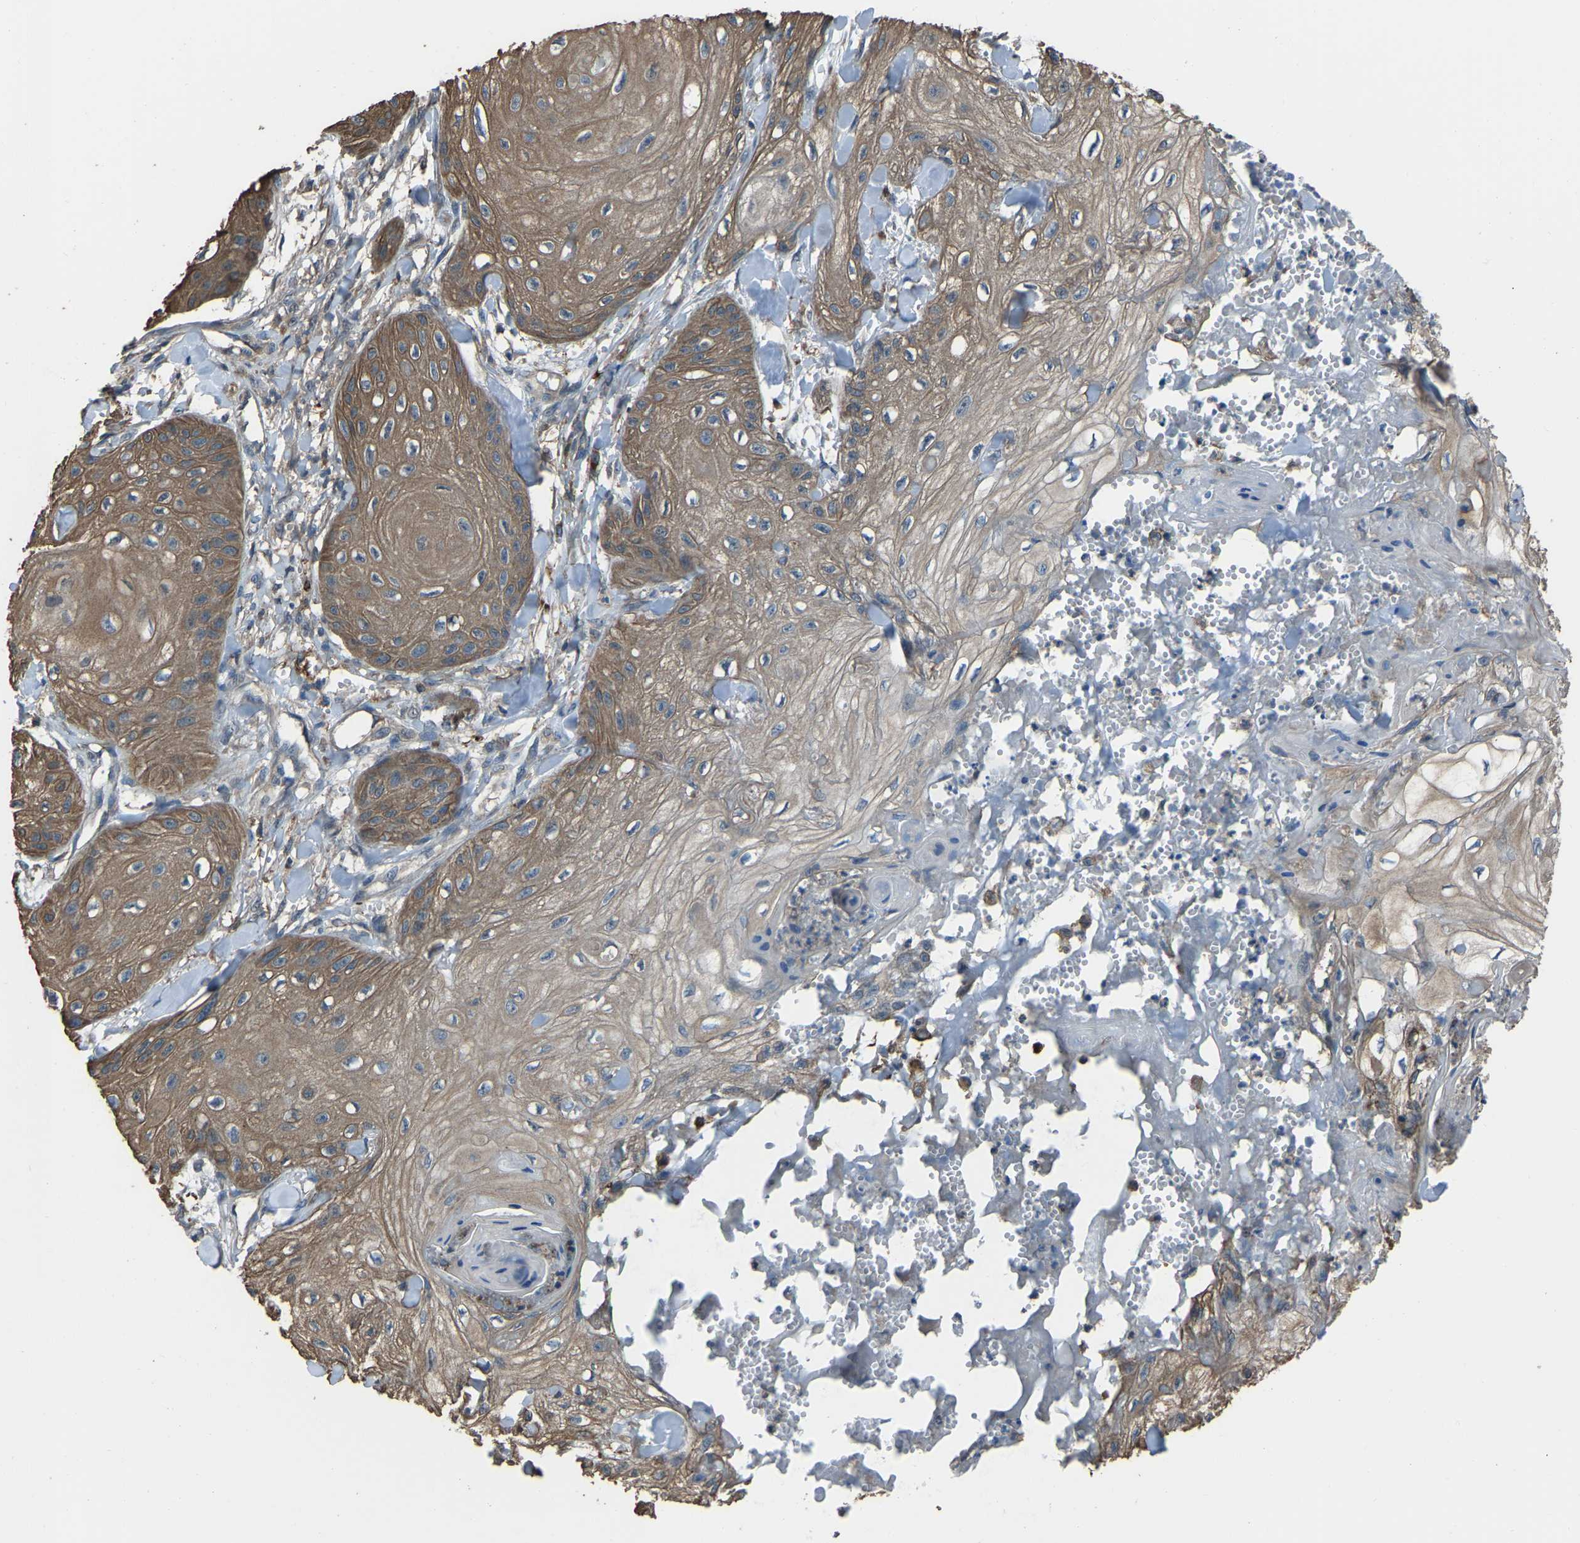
{"staining": {"intensity": "moderate", "quantity": "25%-75%", "location": "cytoplasmic/membranous"}, "tissue": "skin cancer", "cell_type": "Tumor cells", "image_type": "cancer", "snomed": [{"axis": "morphology", "description": "Squamous cell carcinoma, NOS"}, {"axis": "topography", "description": "Skin"}], "caption": "Human skin cancer stained for a protein (brown) displays moderate cytoplasmic/membranous positive staining in approximately 25%-75% of tumor cells.", "gene": "SLC4A2", "patient": {"sex": "male", "age": 74}}